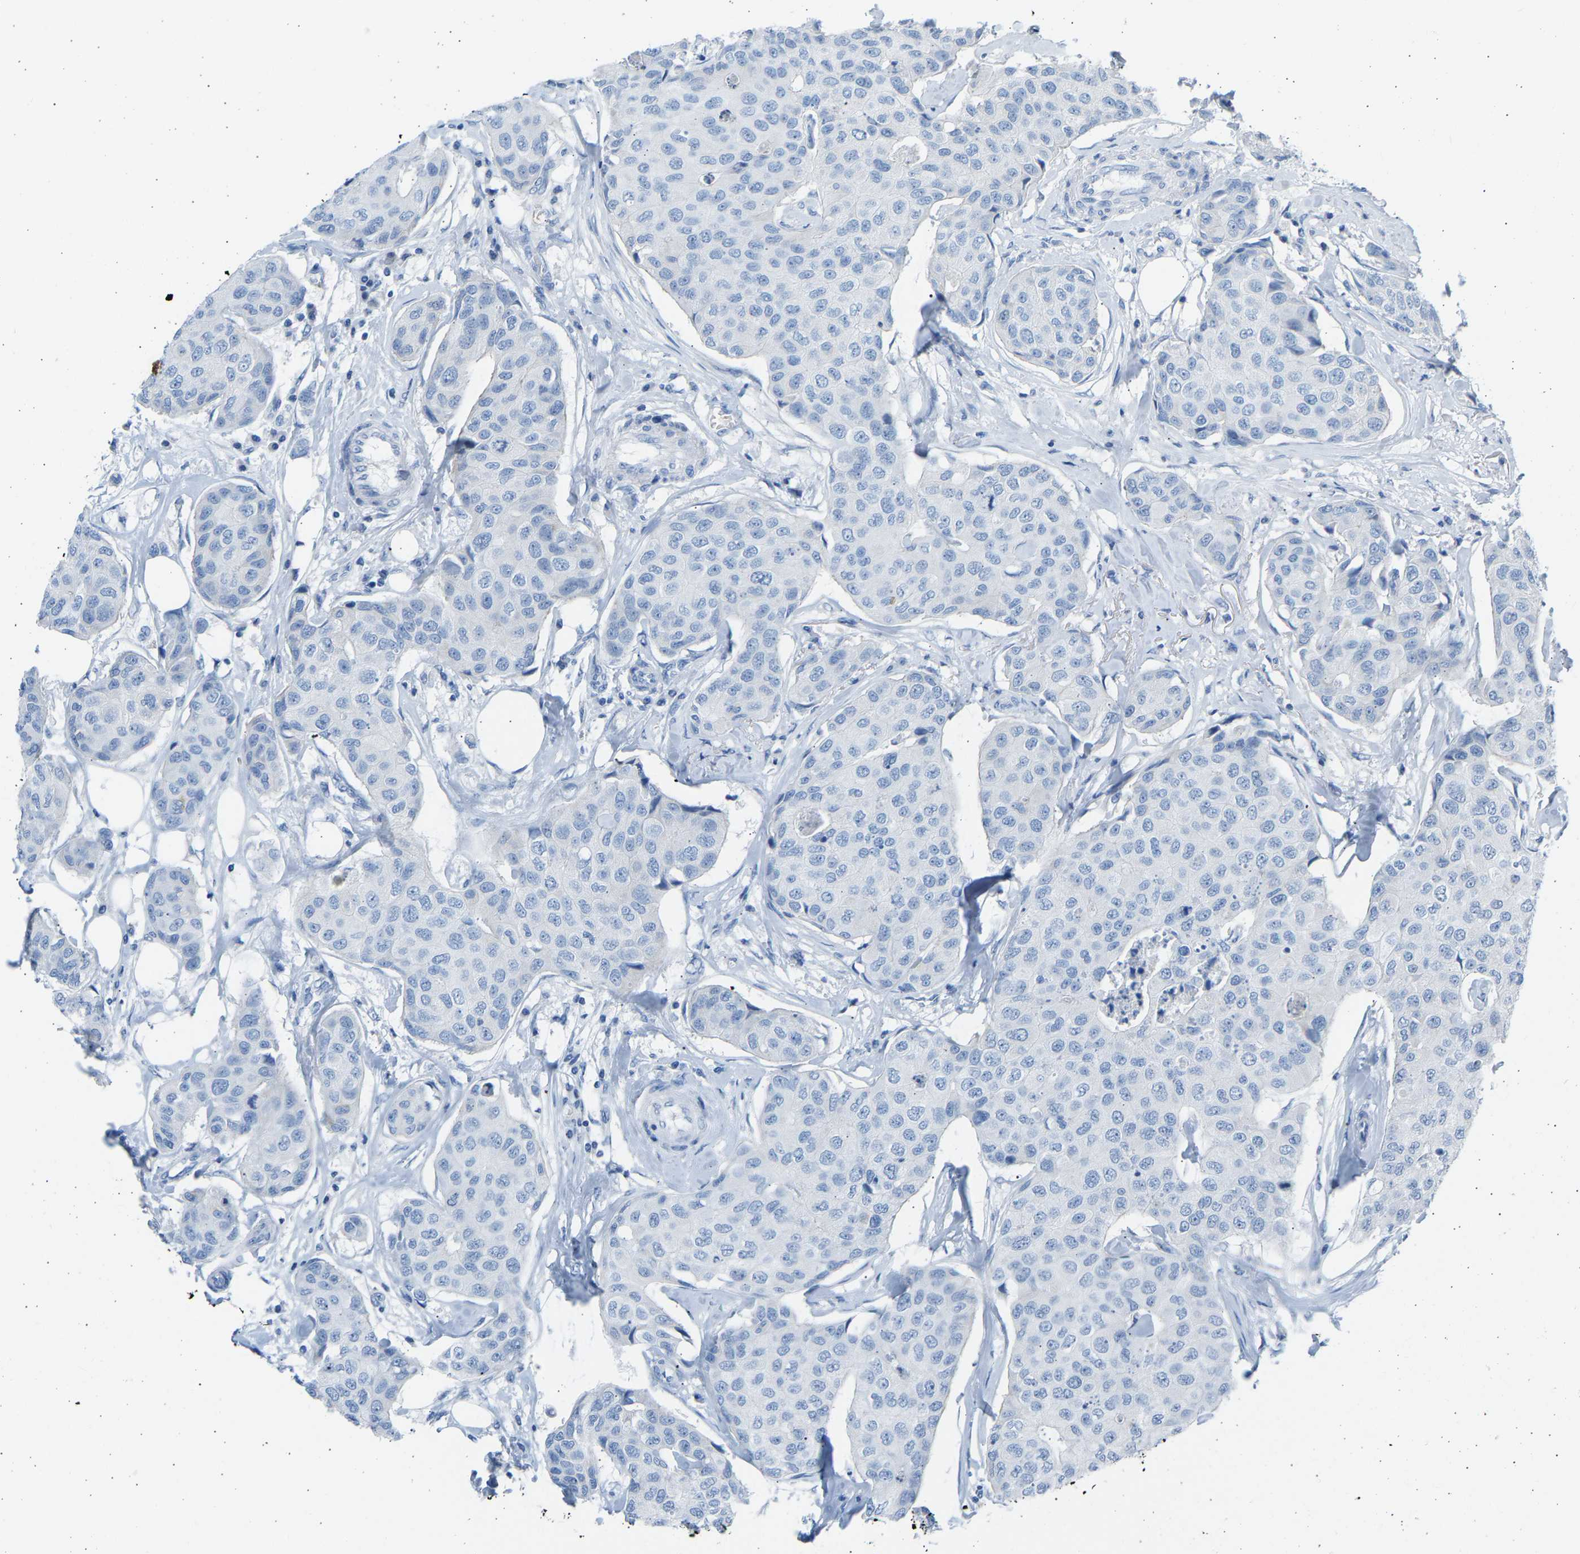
{"staining": {"intensity": "negative", "quantity": "none", "location": "none"}, "tissue": "breast cancer", "cell_type": "Tumor cells", "image_type": "cancer", "snomed": [{"axis": "morphology", "description": "Duct carcinoma"}, {"axis": "topography", "description": "Breast"}], "caption": "Immunohistochemistry micrograph of neoplastic tissue: infiltrating ductal carcinoma (breast) stained with DAB shows no significant protein expression in tumor cells. Brightfield microscopy of immunohistochemistry stained with DAB (3,3'-diaminobenzidine) (brown) and hematoxylin (blue), captured at high magnification.", "gene": "GNAS", "patient": {"sex": "female", "age": 80}}